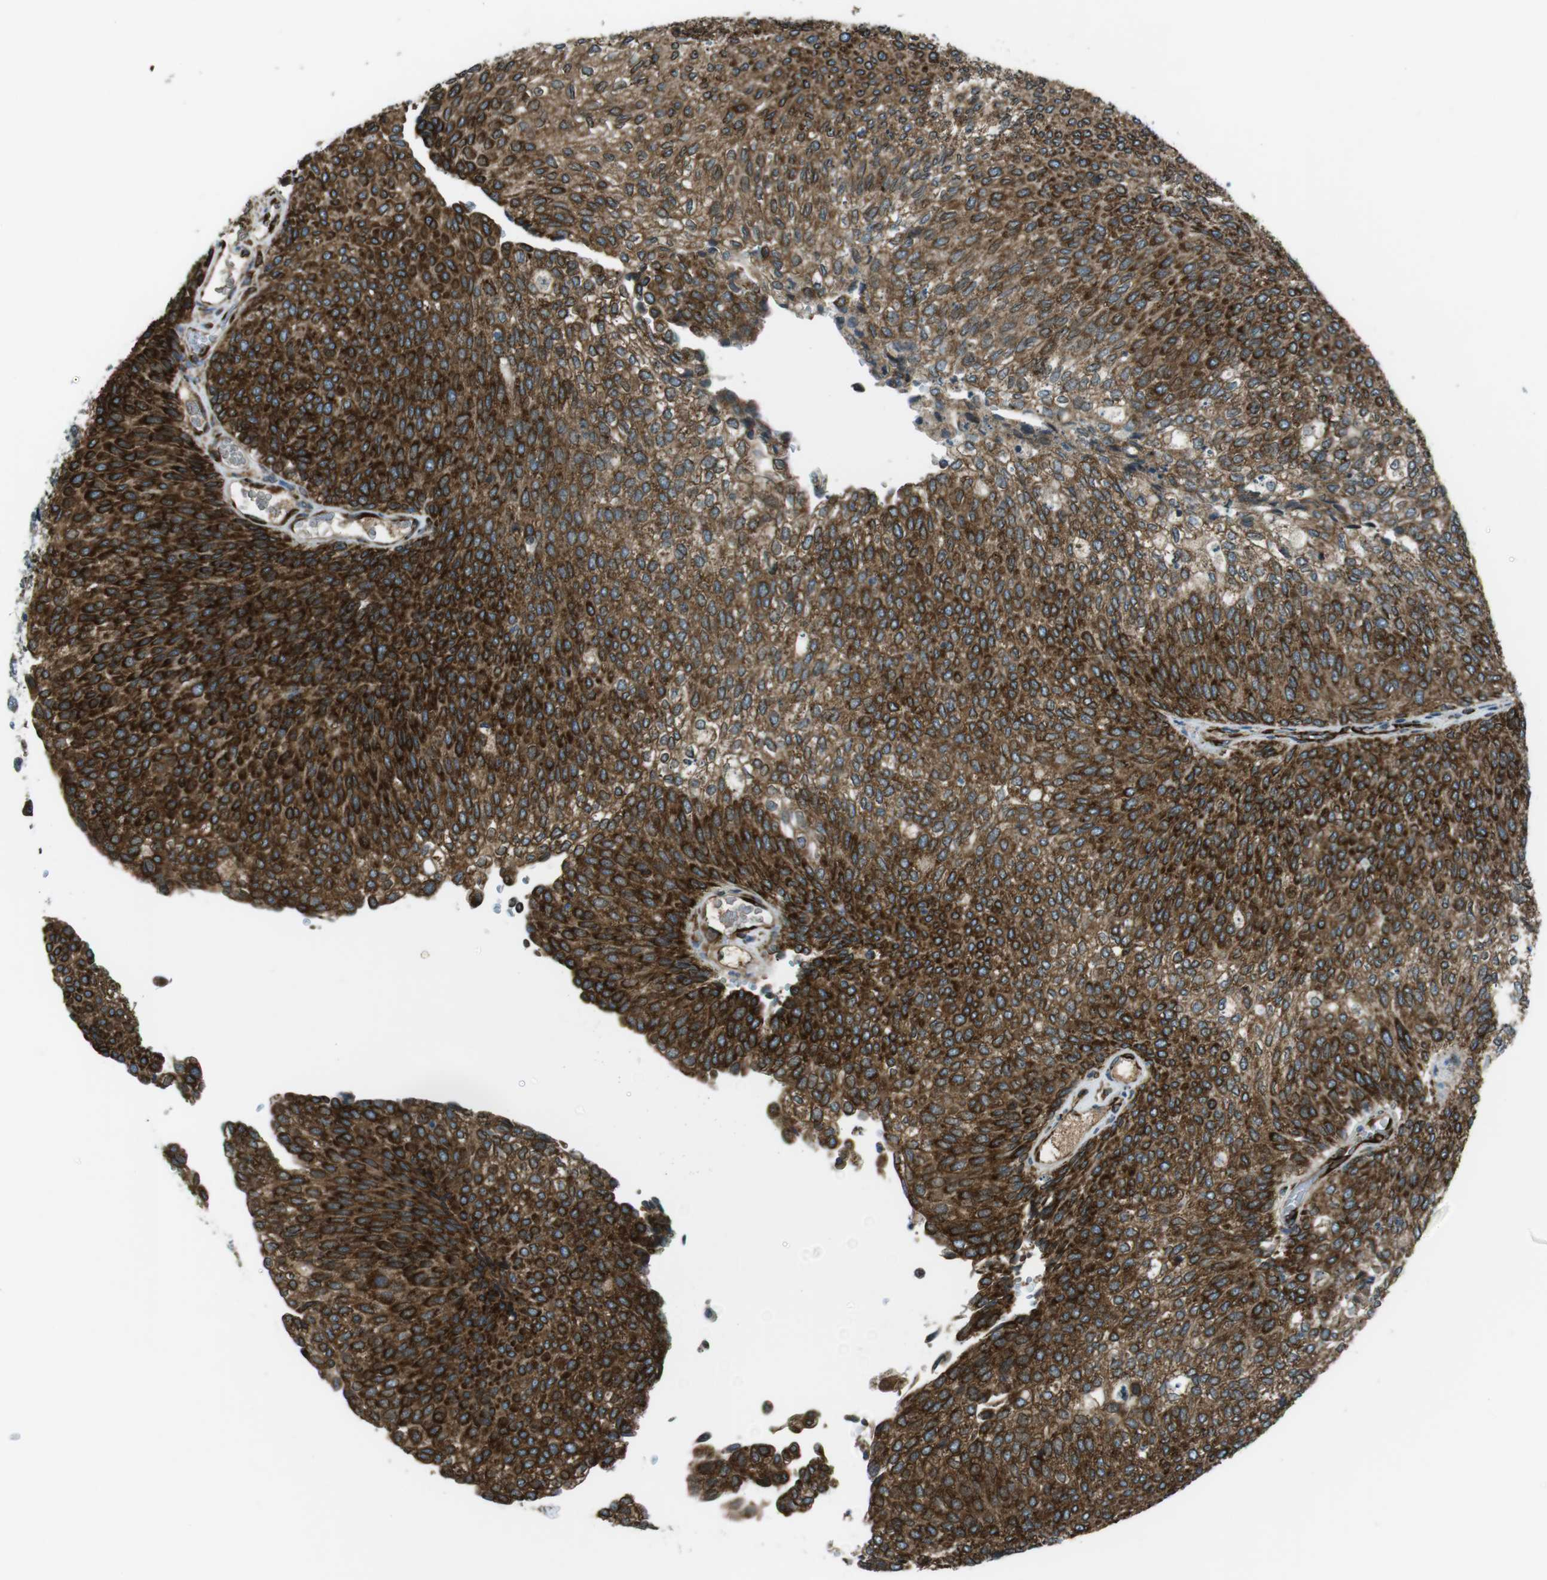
{"staining": {"intensity": "strong", "quantity": ">75%", "location": "cytoplasmic/membranous"}, "tissue": "urothelial cancer", "cell_type": "Tumor cells", "image_type": "cancer", "snomed": [{"axis": "morphology", "description": "Urothelial carcinoma, Low grade"}, {"axis": "topography", "description": "Urinary bladder"}], "caption": "IHC micrograph of neoplastic tissue: human low-grade urothelial carcinoma stained using immunohistochemistry displays high levels of strong protein expression localized specifically in the cytoplasmic/membranous of tumor cells, appearing as a cytoplasmic/membranous brown color.", "gene": "KTN1", "patient": {"sex": "female", "age": 79}}